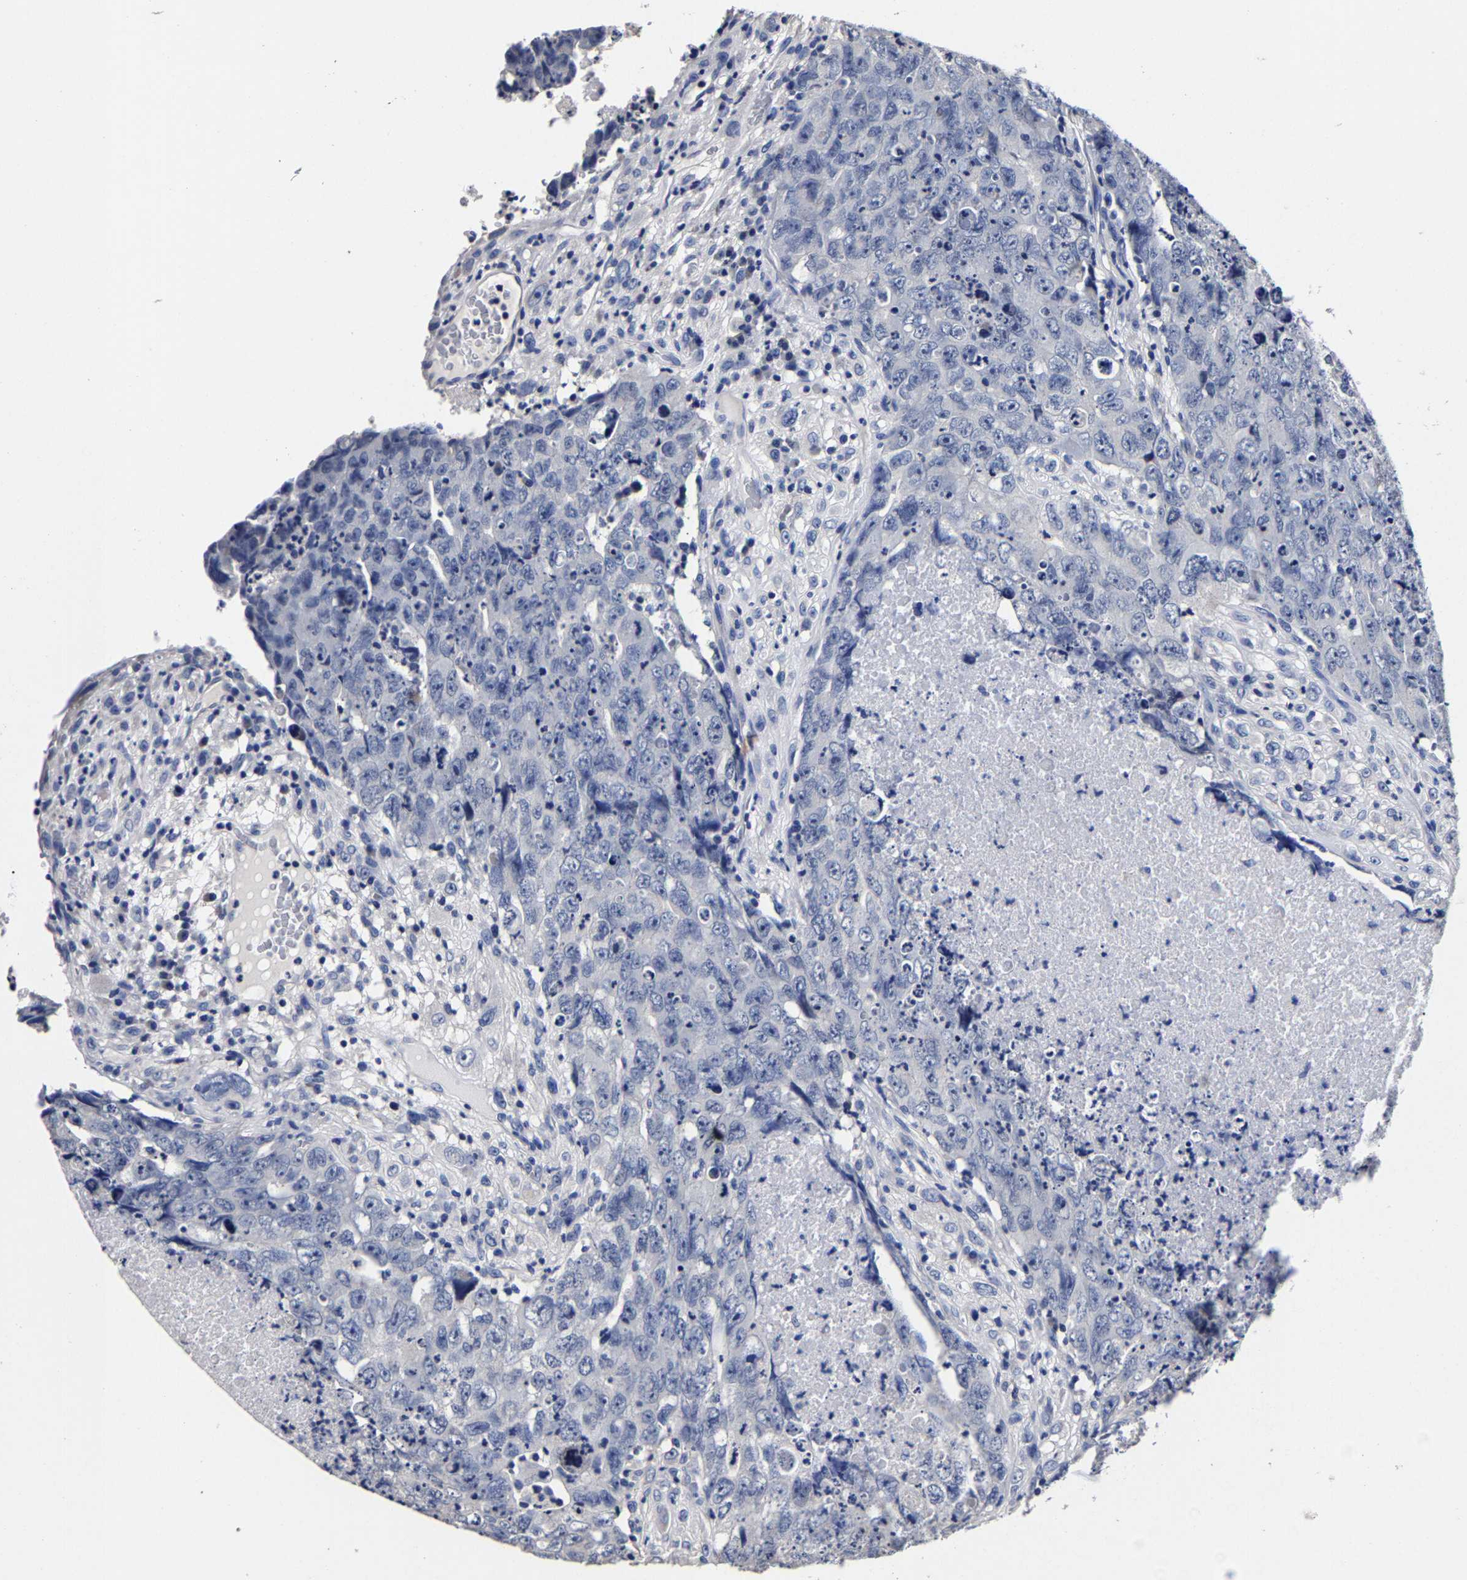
{"staining": {"intensity": "negative", "quantity": "none", "location": "none"}, "tissue": "testis cancer", "cell_type": "Tumor cells", "image_type": "cancer", "snomed": [{"axis": "morphology", "description": "Carcinoma, Embryonal, NOS"}, {"axis": "topography", "description": "Testis"}], "caption": "Testis cancer (embryonal carcinoma) stained for a protein using IHC exhibits no positivity tumor cells.", "gene": "AKAP4", "patient": {"sex": "male", "age": 32}}